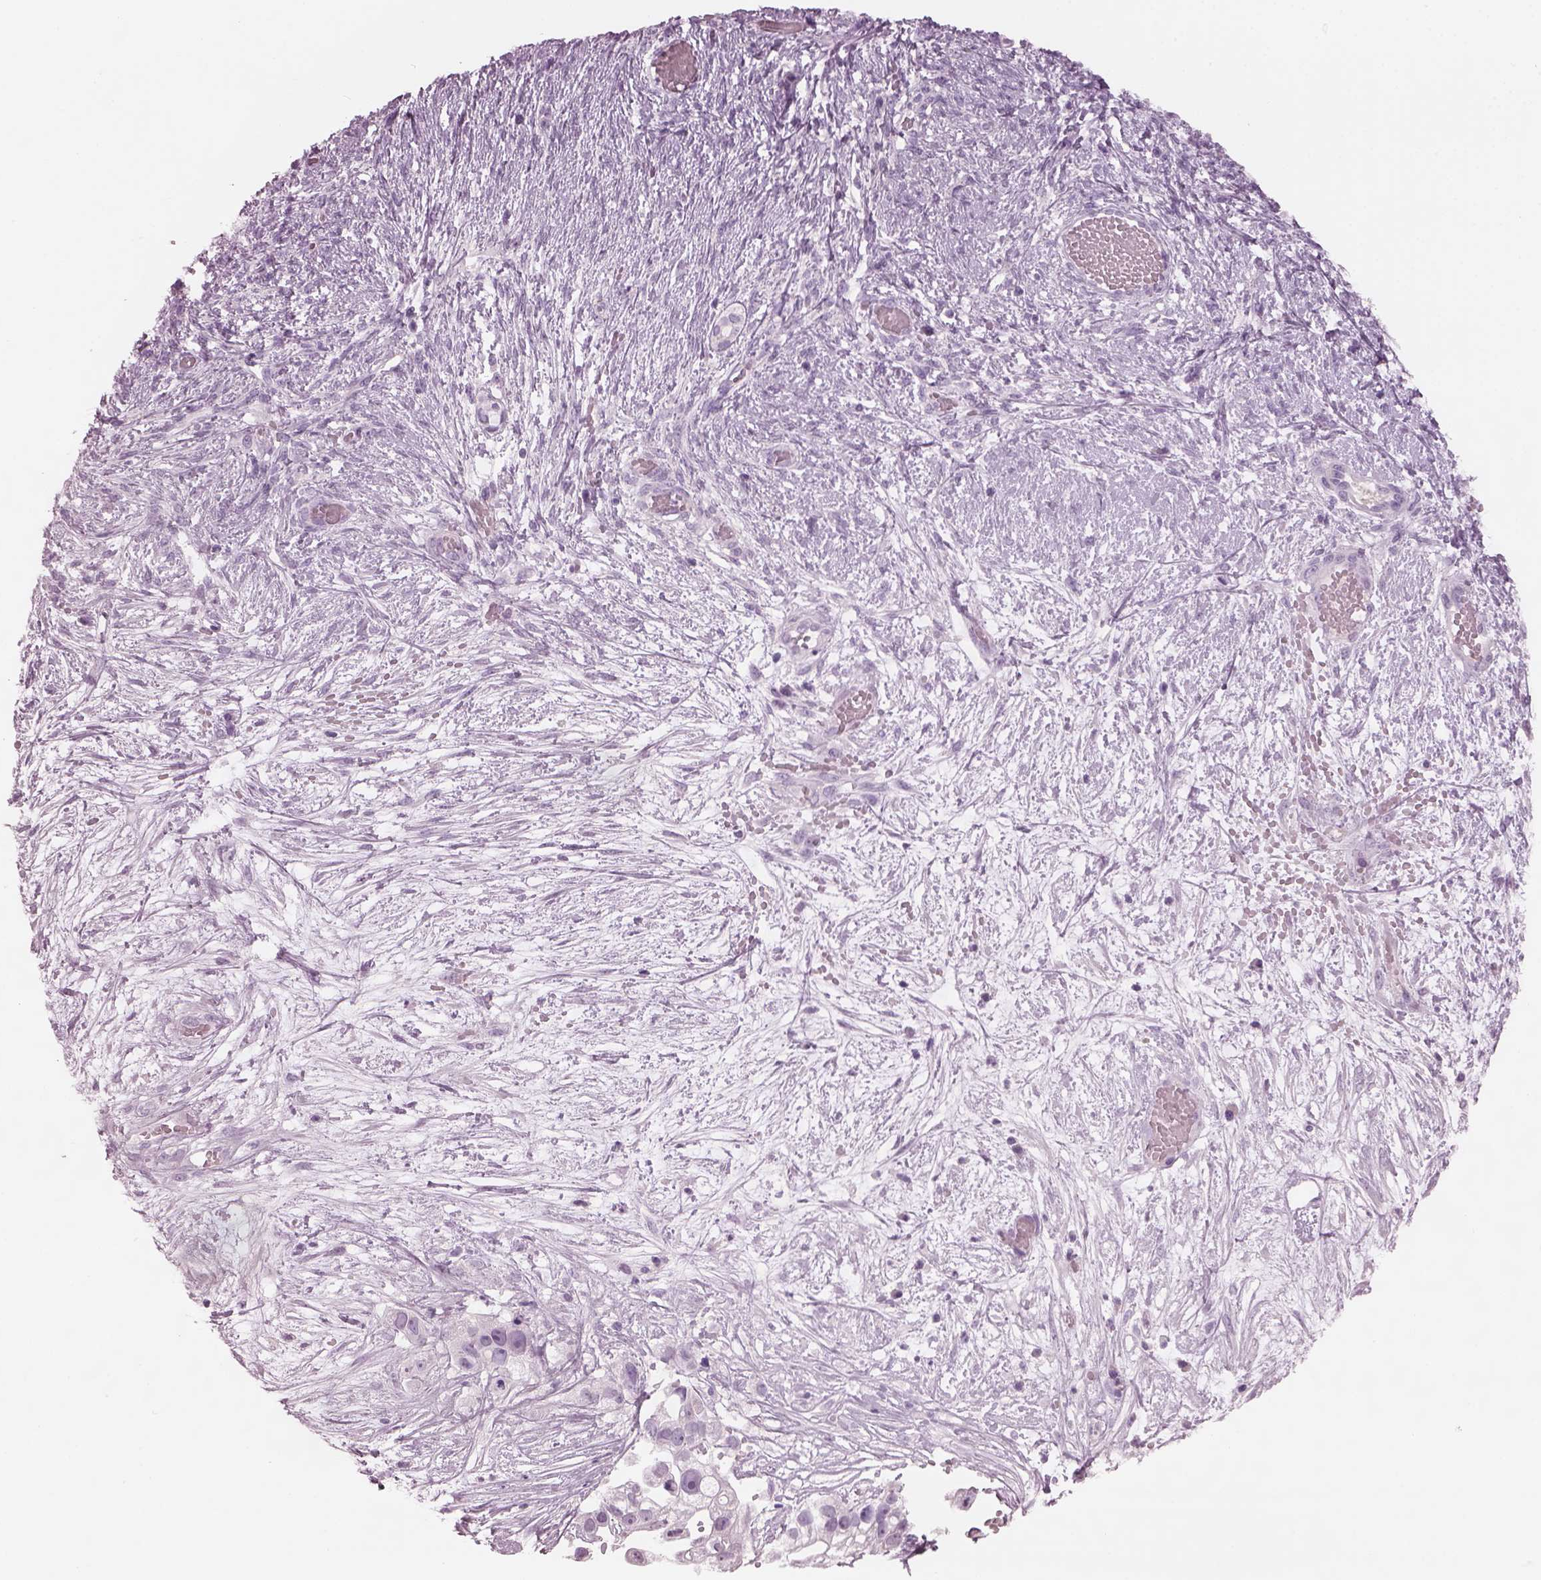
{"staining": {"intensity": "negative", "quantity": "none", "location": "none"}, "tissue": "ovarian cancer", "cell_type": "Tumor cells", "image_type": "cancer", "snomed": [{"axis": "morphology", "description": "Cystadenocarcinoma, serous, NOS"}, {"axis": "topography", "description": "Ovary"}], "caption": "There is no significant expression in tumor cells of ovarian cancer (serous cystadenocarcinoma).", "gene": "PACRG", "patient": {"sex": "female", "age": 56}}